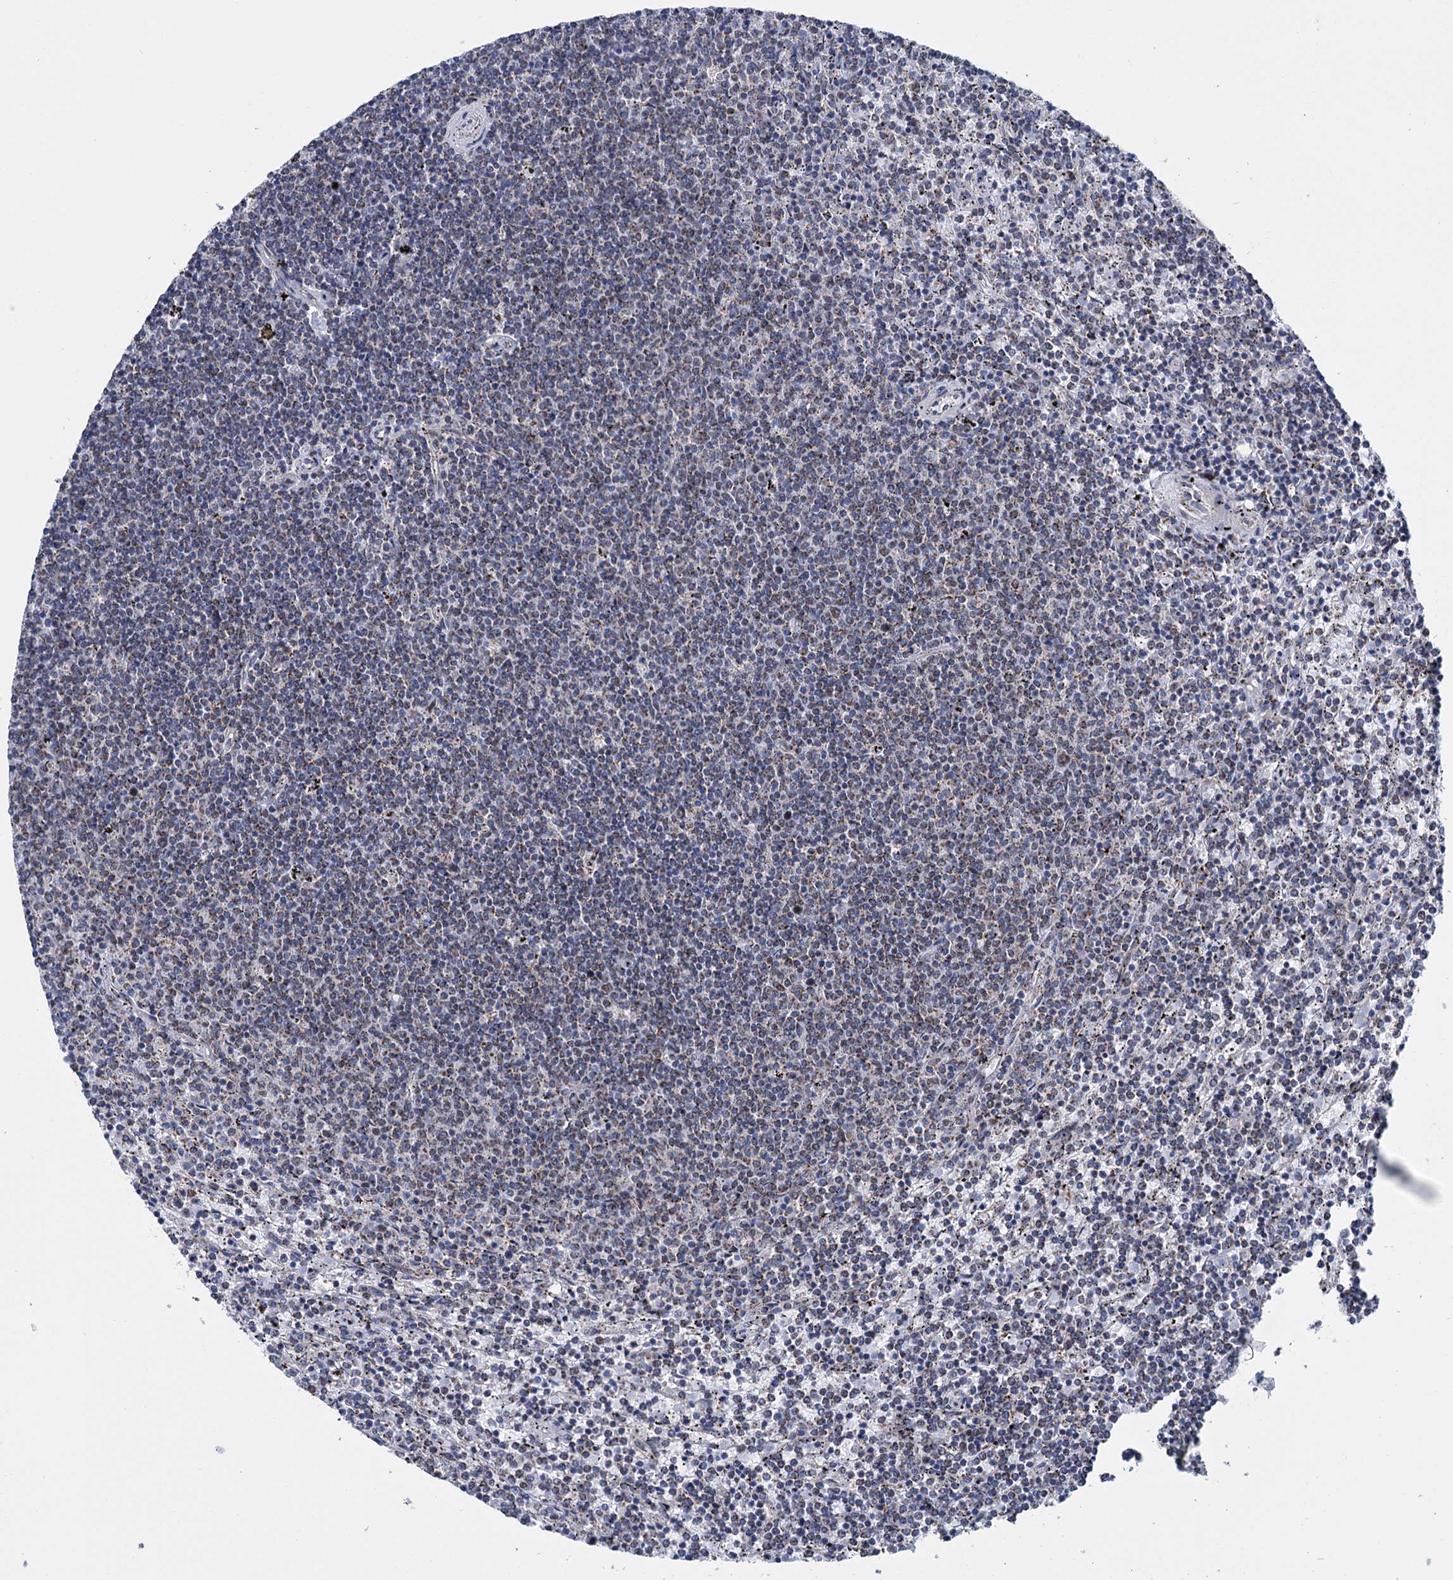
{"staining": {"intensity": "negative", "quantity": "none", "location": "none"}, "tissue": "lymphoma", "cell_type": "Tumor cells", "image_type": "cancer", "snomed": [{"axis": "morphology", "description": "Malignant lymphoma, non-Hodgkin's type, Low grade"}, {"axis": "topography", "description": "Spleen"}], "caption": "Photomicrograph shows no significant protein staining in tumor cells of low-grade malignant lymphoma, non-Hodgkin's type.", "gene": "MORN3", "patient": {"sex": "female", "age": 50}}